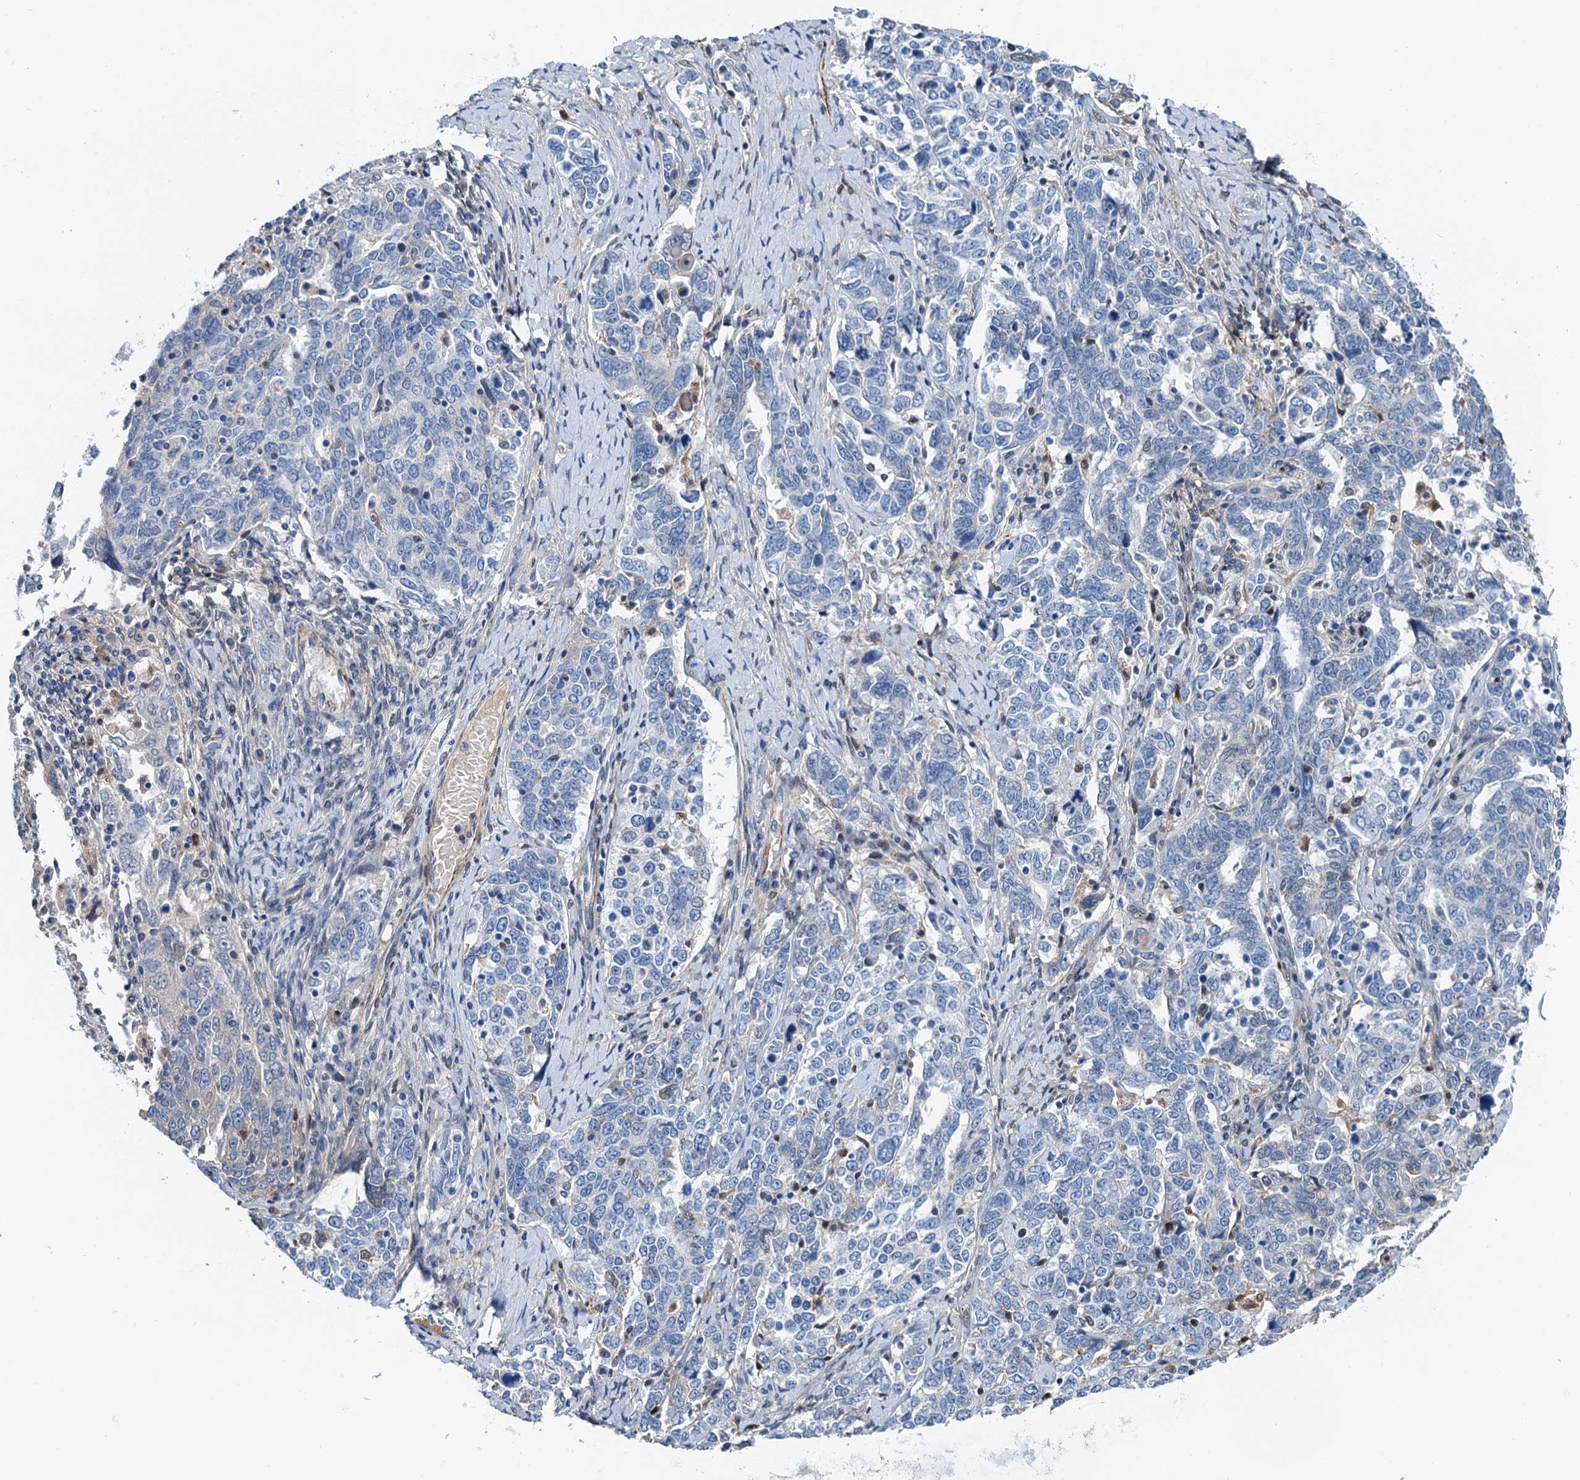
{"staining": {"intensity": "negative", "quantity": "none", "location": "none"}, "tissue": "ovarian cancer", "cell_type": "Tumor cells", "image_type": "cancer", "snomed": [{"axis": "morphology", "description": "Carcinoma, endometroid"}, {"axis": "topography", "description": "Ovary"}], "caption": "A photomicrograph of human ovarian endometroid carcinoma is negative for staining in tumor cells. (DAB immunohistochemistry with hematoxylin counter stain).", "gene": "CSTPP1", "patient": {"sex": "female", "age": 62}}